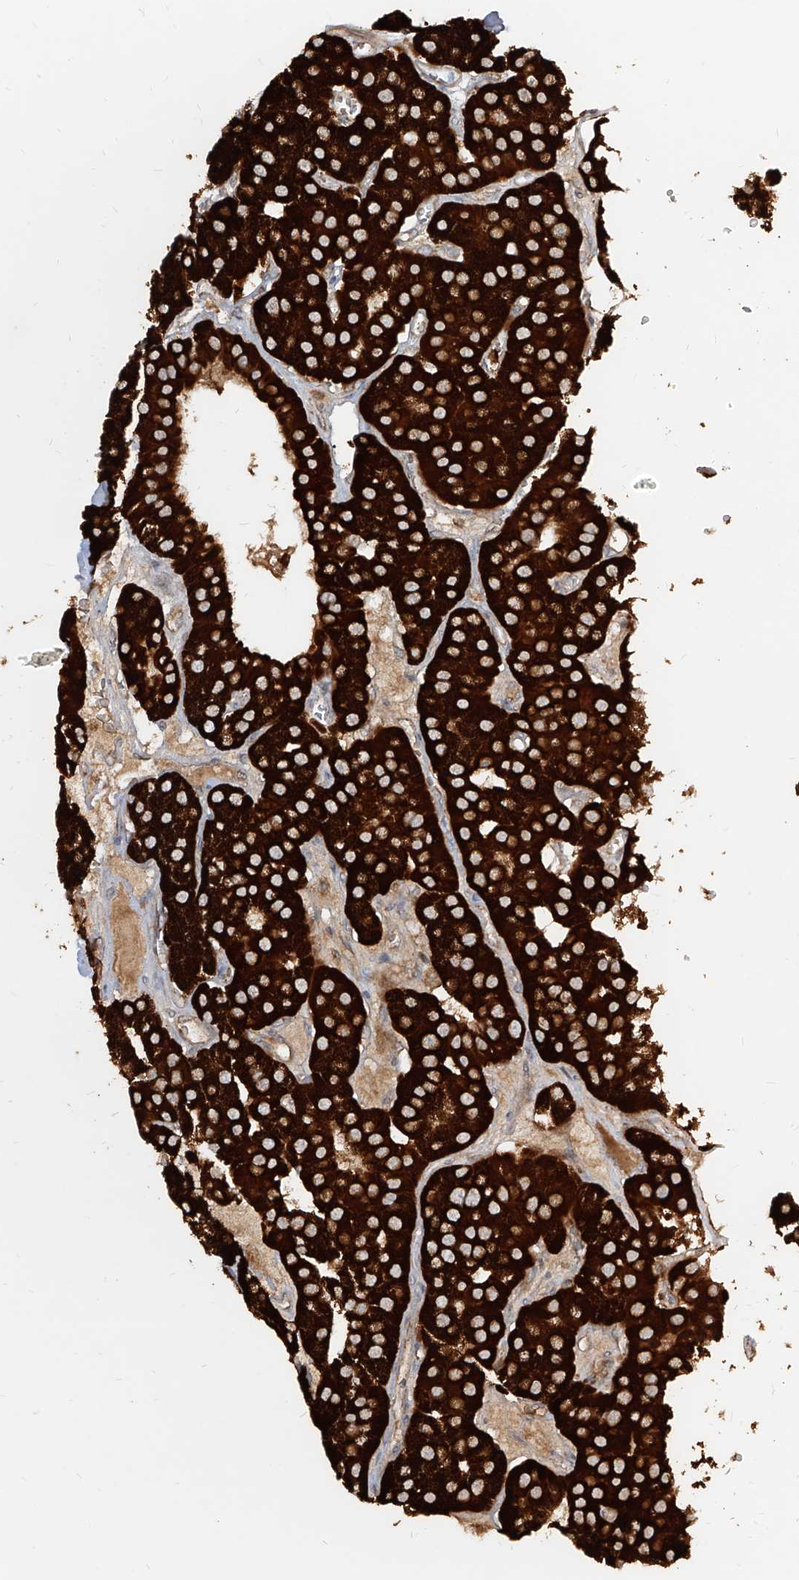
{"staining": {"intensity": "strong", "quantity": ">75%", "location": "cytoplasmic/membranous"}, "tissue": "parathyroid gland", "cell_type": "Glandular cells", "image_type": "normal", "snomed": [{"axis": "morphology", "description": "Normal tissue, NOS"}, {"axis": "morphology", "description": "Adenoma, NOS"}, {"axis": "topography", "description": "Parathyroid gland"}], "caption": "DAB immunohistochemical staining of unremarkable human parathyroid gland demonstrates strong cytoplasmic/membranous protein positivity in approximately >75% of glandular cells.", "gene": "AIM2", "patient": {"sex": "female", "age": 86}}